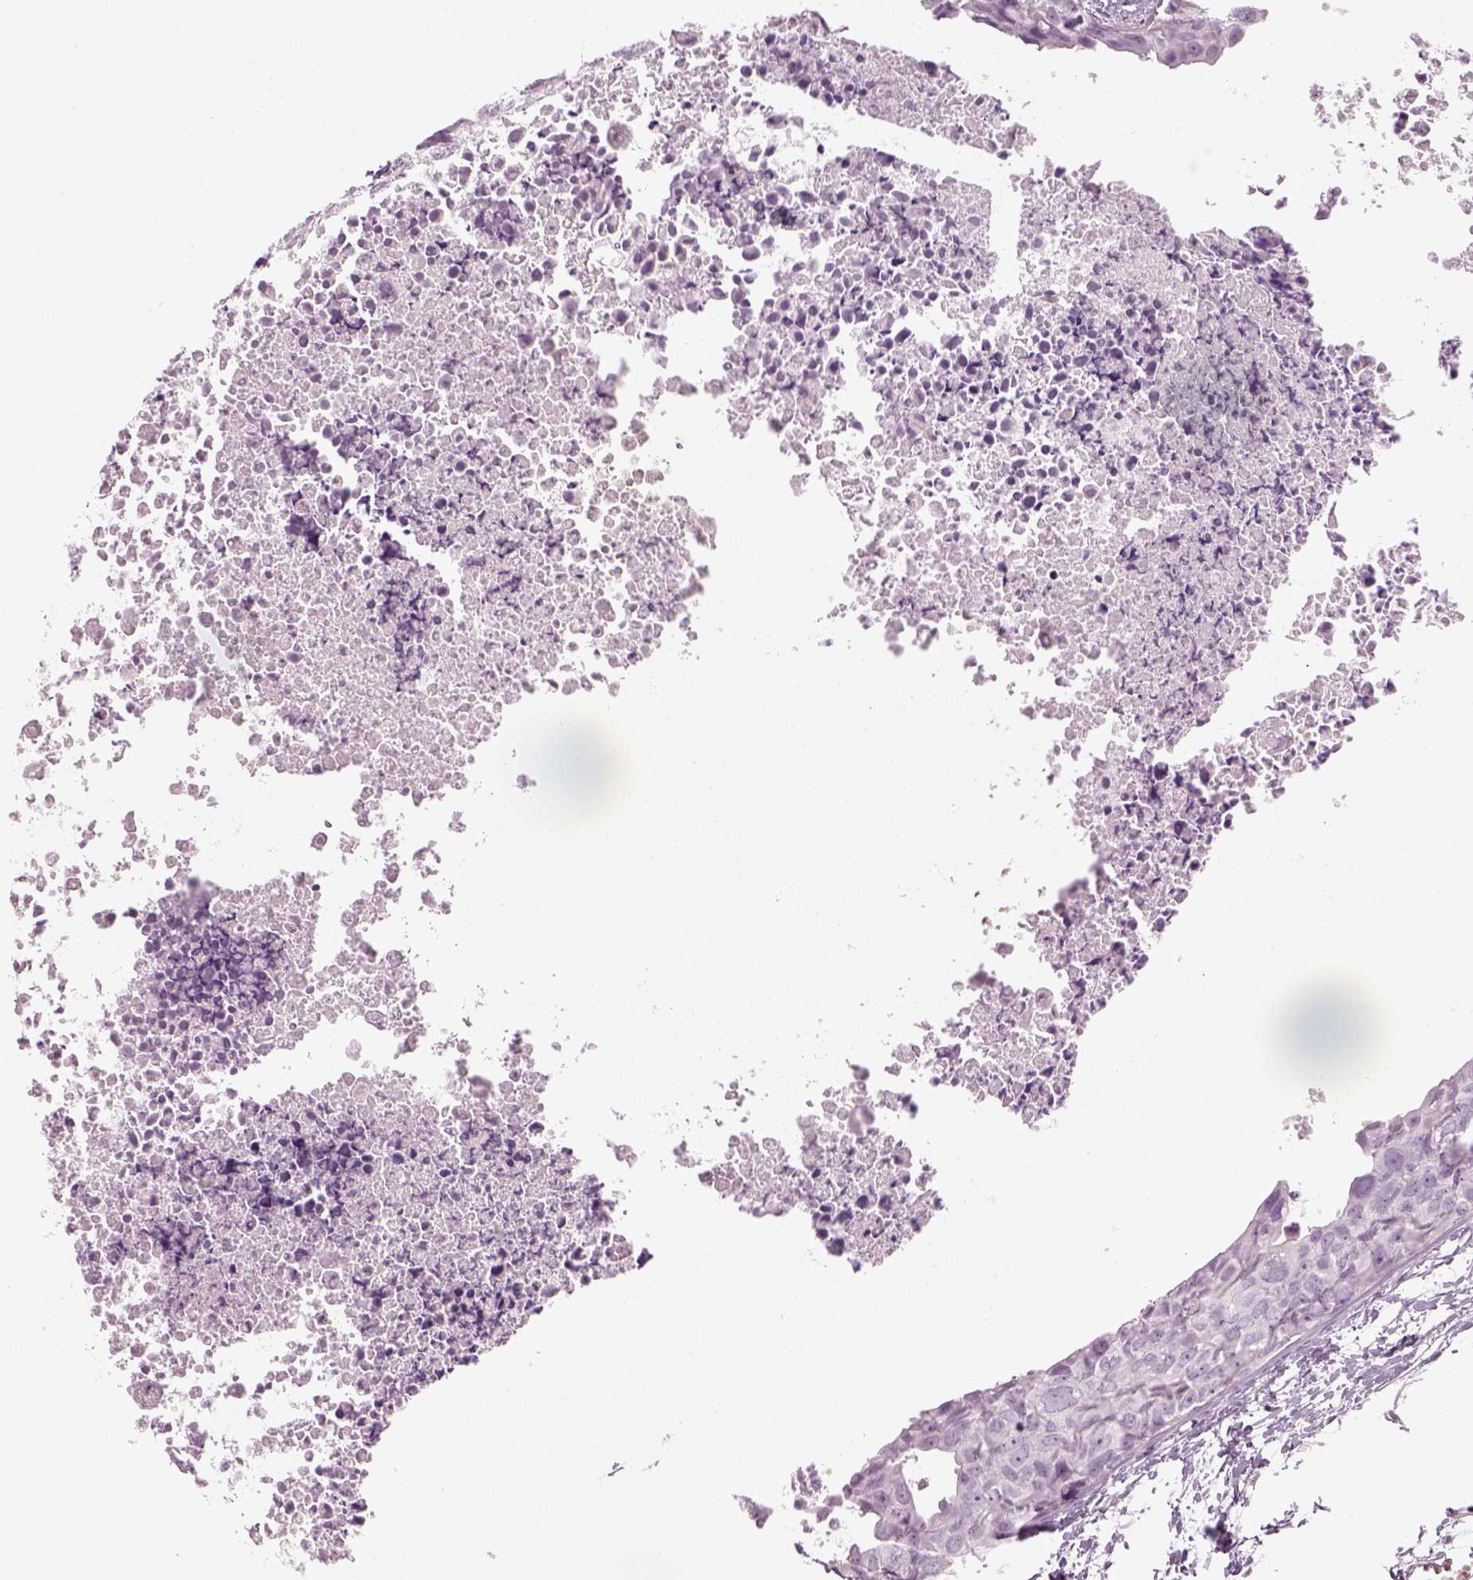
{"staining": {"intensity": "negative", "quantity": "none", "location": "none"}, "tissue": "breast cancer", "cell_type": "Tumor cells", "image_type": "cancer", "snomed": [{"axis": "morphology", "description": "Duct carcinoma"}, {"axis": "topography", "description": "Breast"}], "caption": "Protein analysis of infiltrating ductal carcinoma (breast) displays no significant positivity in tumor cells.", "gene": "GAS2L2", "patient": {"sex": "female", "age": 38}}